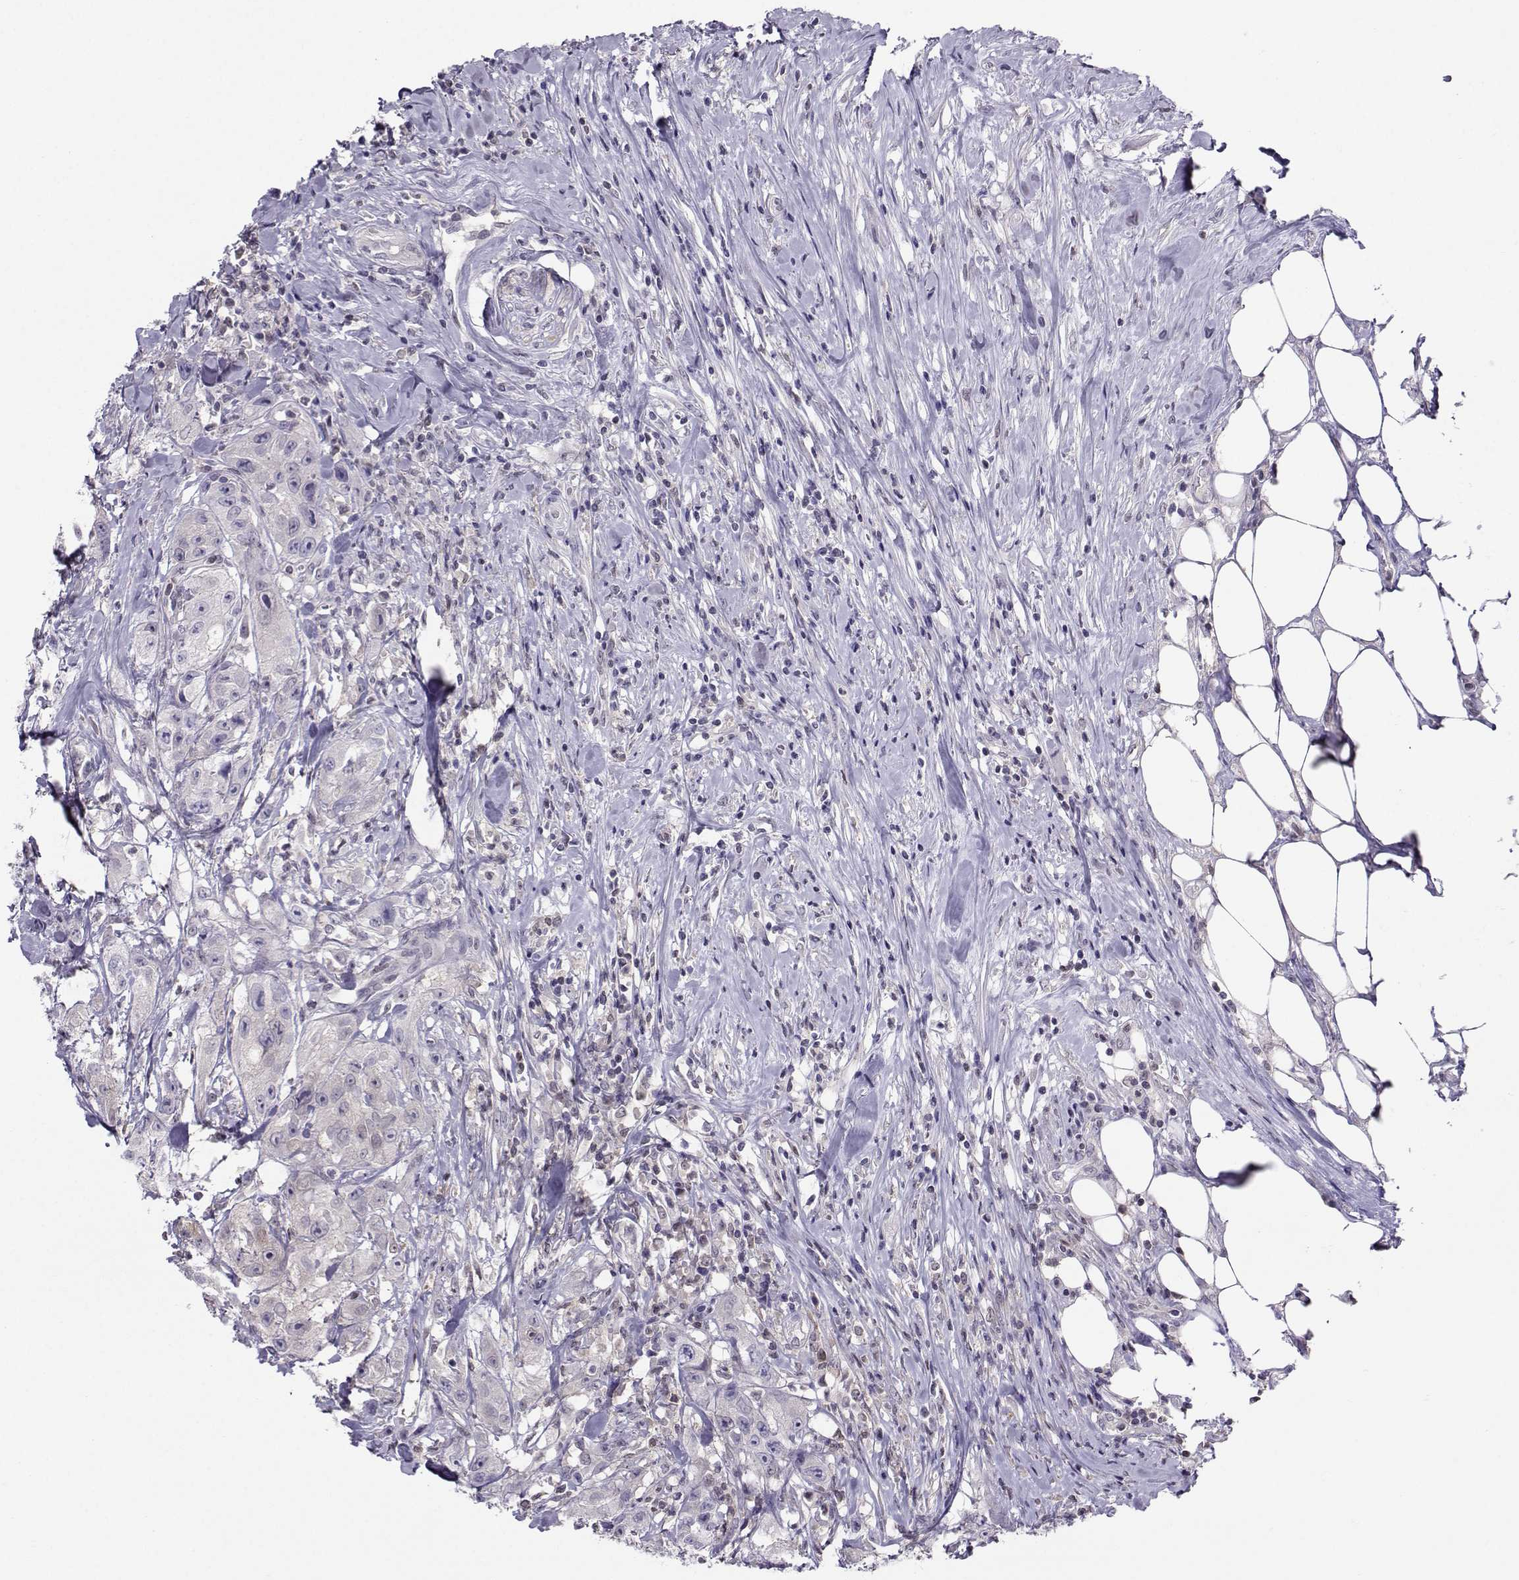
{"staining": {"intensity": "negative", "quantity": "none", "location": "none"}, "tissue": "urothelial cancer", "cell_type": "Tumor cells", "image_type": "cancer", "snomed": [{"axis": "morphology", "description": "Urothelial carcinoma, High grade"}, {"axis": "topography", "description": "Urinary bladder"}], "caption": "Tumor cells are negative for protein expression in human high-grade urothelial carcinoma.", "gene": "PGK1", "patient": {"sex": "male", "age": 79}}